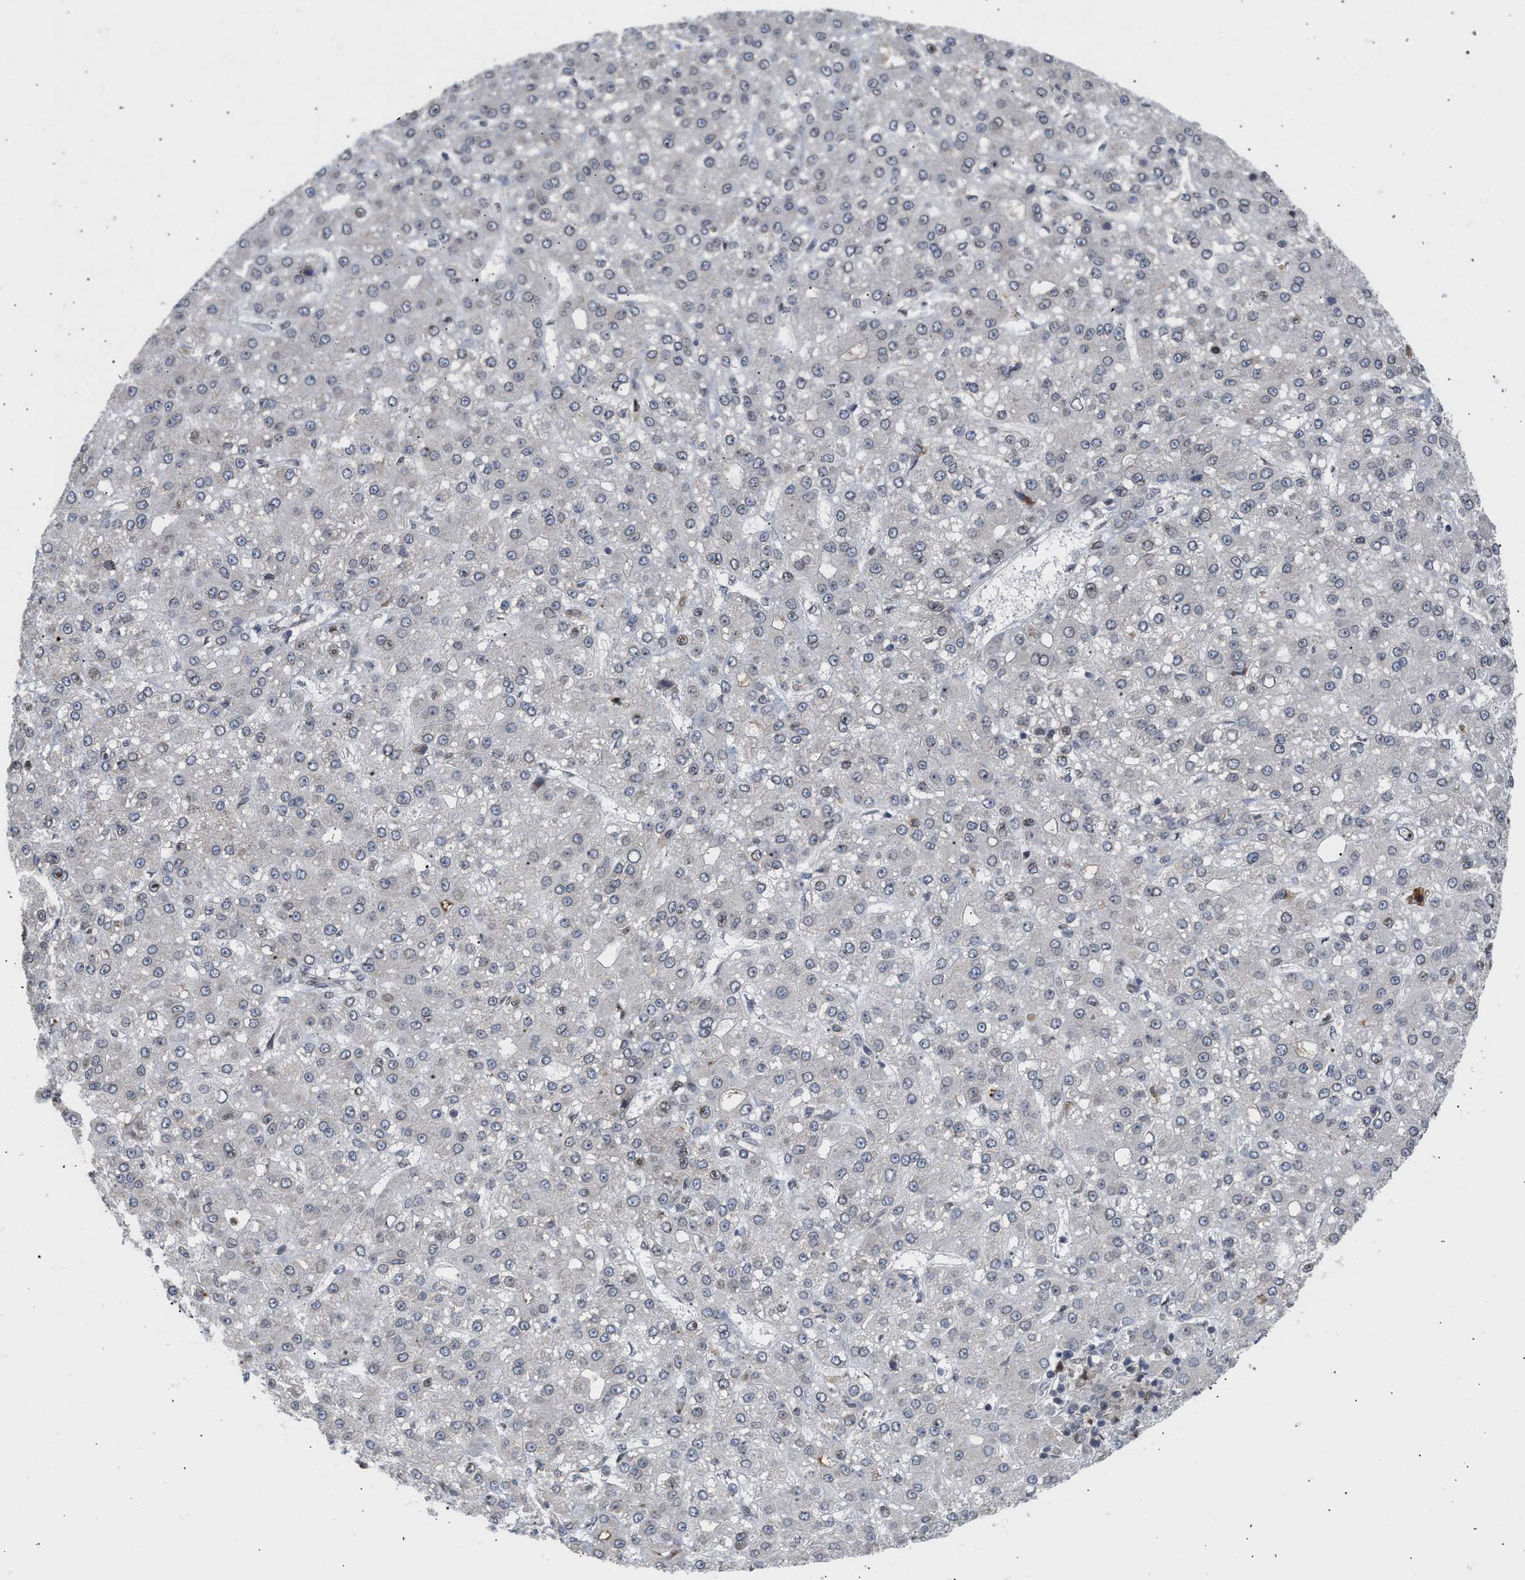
{"staining": {"intensity": "negative", "quantity": "none", "location": "none"}, "tissue": "liver cancer", "cell_type": "Tumor cells", "image_type": "cancer", "snomed": [{"axis": "morphology", "description": "Carcinoma, Hepatocellular, NOS"}, {"axis": "topography", "description": "Liver"}], "caption": "The photomicrograph demonstrates no significant positivity in tumor cells of liver hepatocellular carcinoma. (Brightfield microscopy of DAB IHC at high magnification).", "gene": "NUP62", "patient": {"sex": "male", "age": 67}}